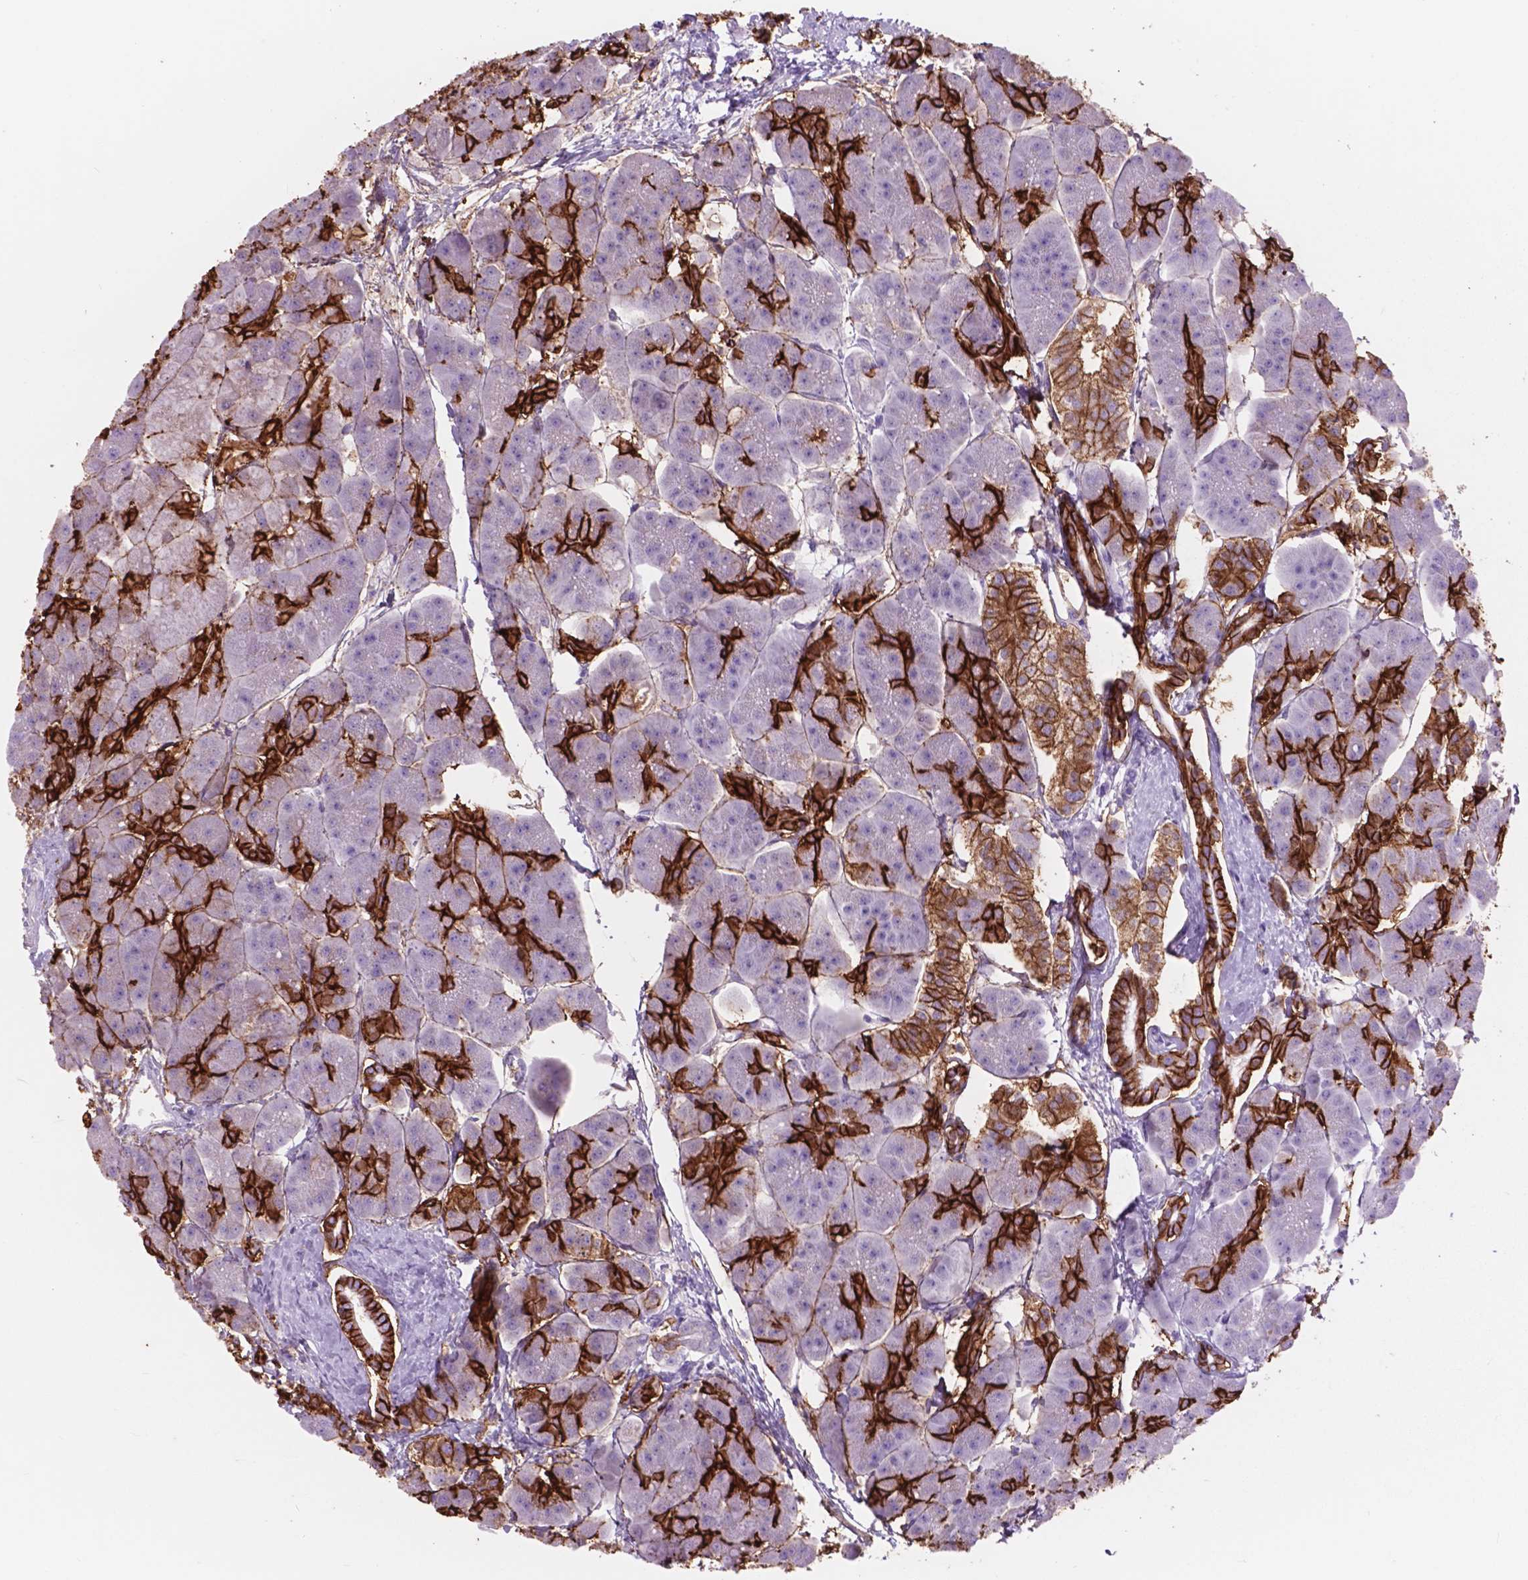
{"staining": {"intensity": "strong", "quantity": "25%-75%", "location": "cytoplasmic/membranous"}, "tissue": "pancreas", "cell_type": "Exocrine glandular cells", "image_type": "normal", "snomed": [{"axis": "morphology", "description": "Normal tissue, NOS"}, {"axis": "topography", "description": "Adipose tissue"}, {"axis": "topography", "description": "Pancreas"}, {"axis": "topography", "description": "Peripheral nerve tissue"}], "caption": "The immunohistochemical stain labels strong cytoplasmic/membranous positivity in exocrine glandular cells of unremarkable pancreas.", "gene": "FXYD2", "patient": {"sex": "female", "age": 58}}